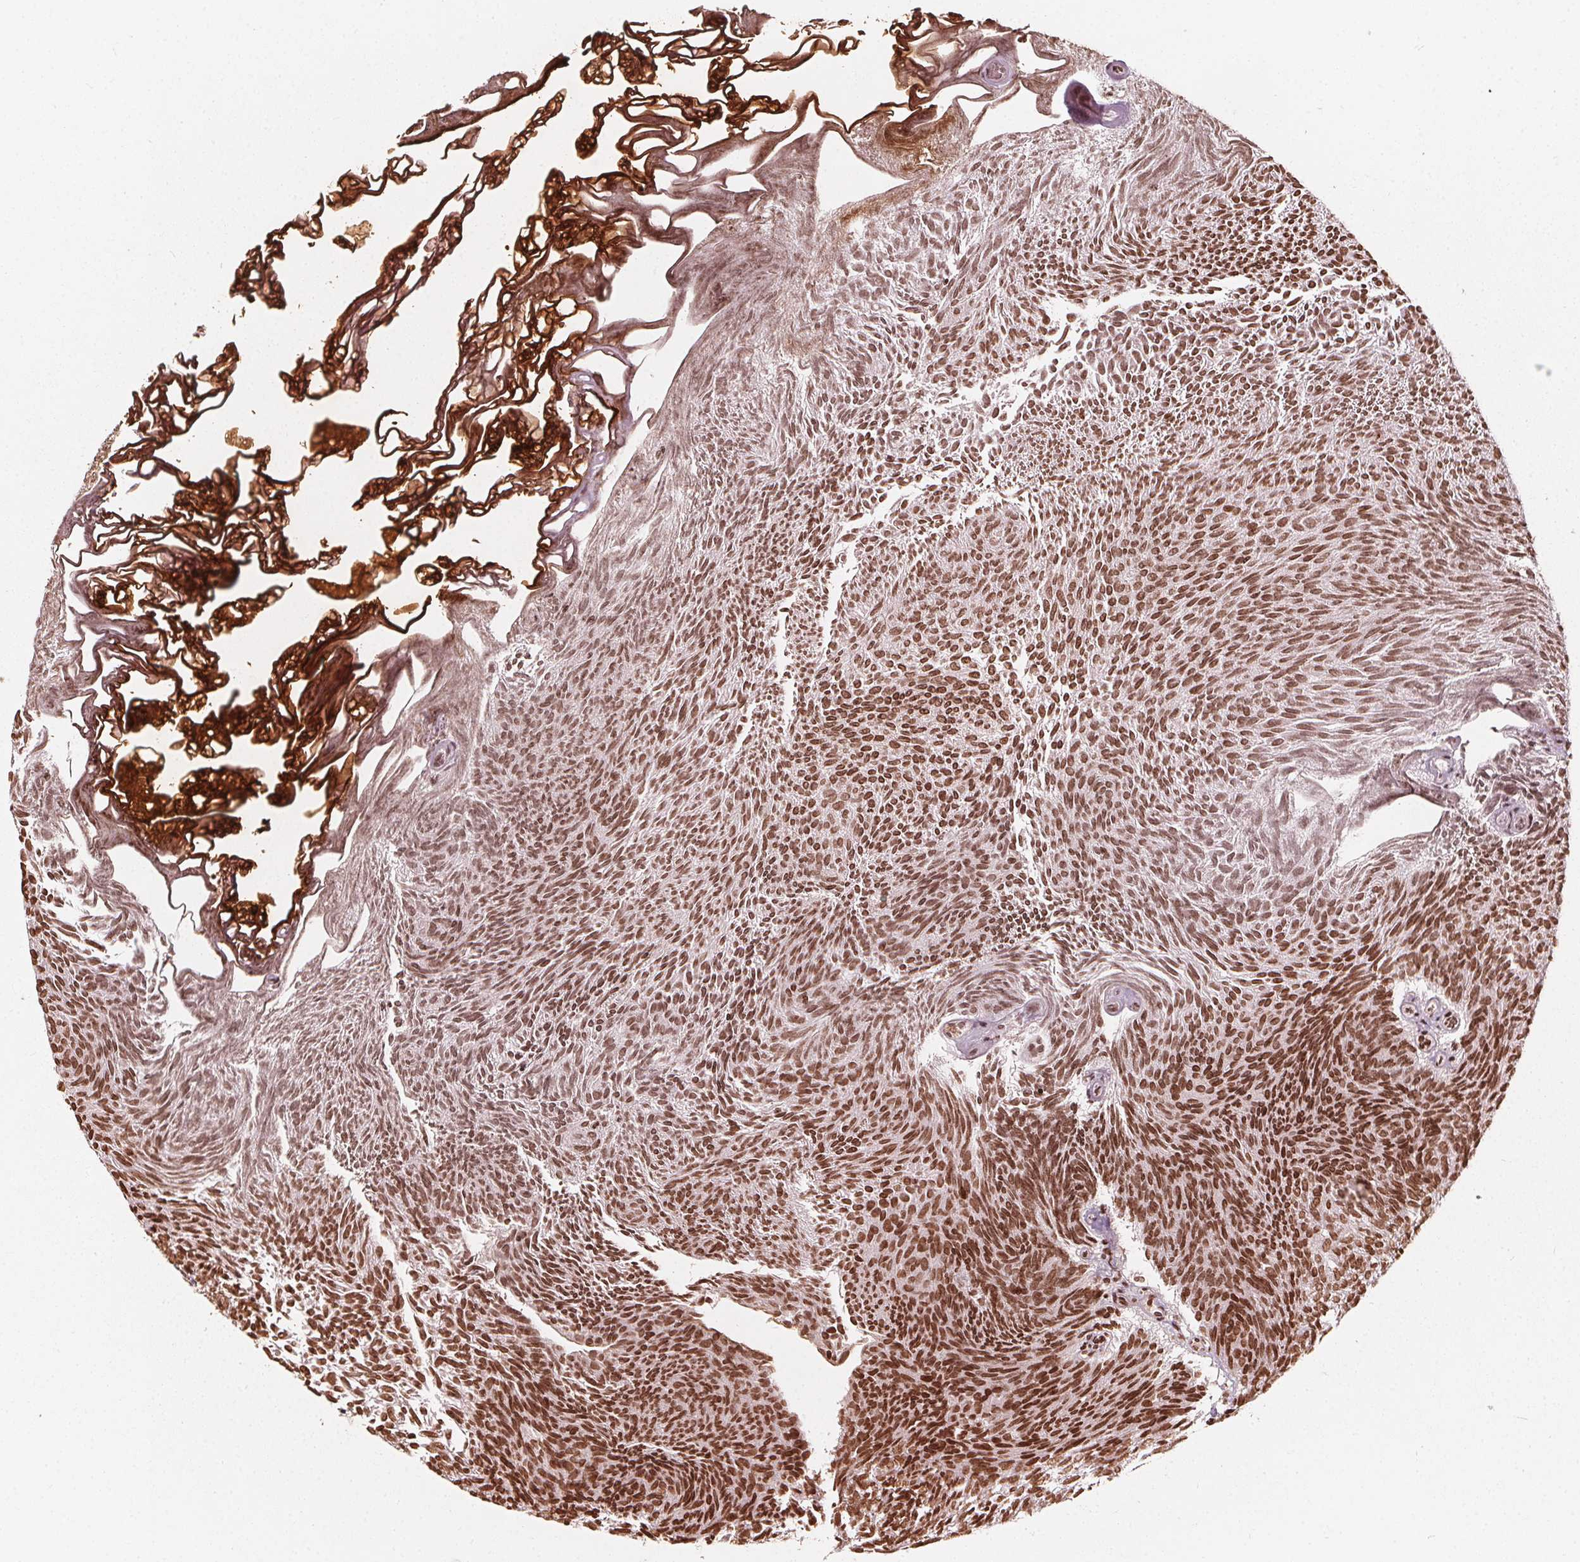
{"staining": {"intensity": "moderate", "quantity": ">75%", "location": "nuclear"}, "tissue": "urothelial cancer", "cell_type": "Tumor cells", "image_type": "cancer", "snomed": [{"axis": "morphology", "description": "Urothelial carcinoma, Low grade"}, {"axis": "topography", "description": "Urinary bladder"}], "caption": "Protein analysis of urothelial cancer tissue reveals moderate nuclear positivity in about >75% of tumor cells. The protein of interest is shown in brown color, while the nuclei are stained blue.", "gene": "H3C14", "patient": {"sex": "male", "age": 77}}